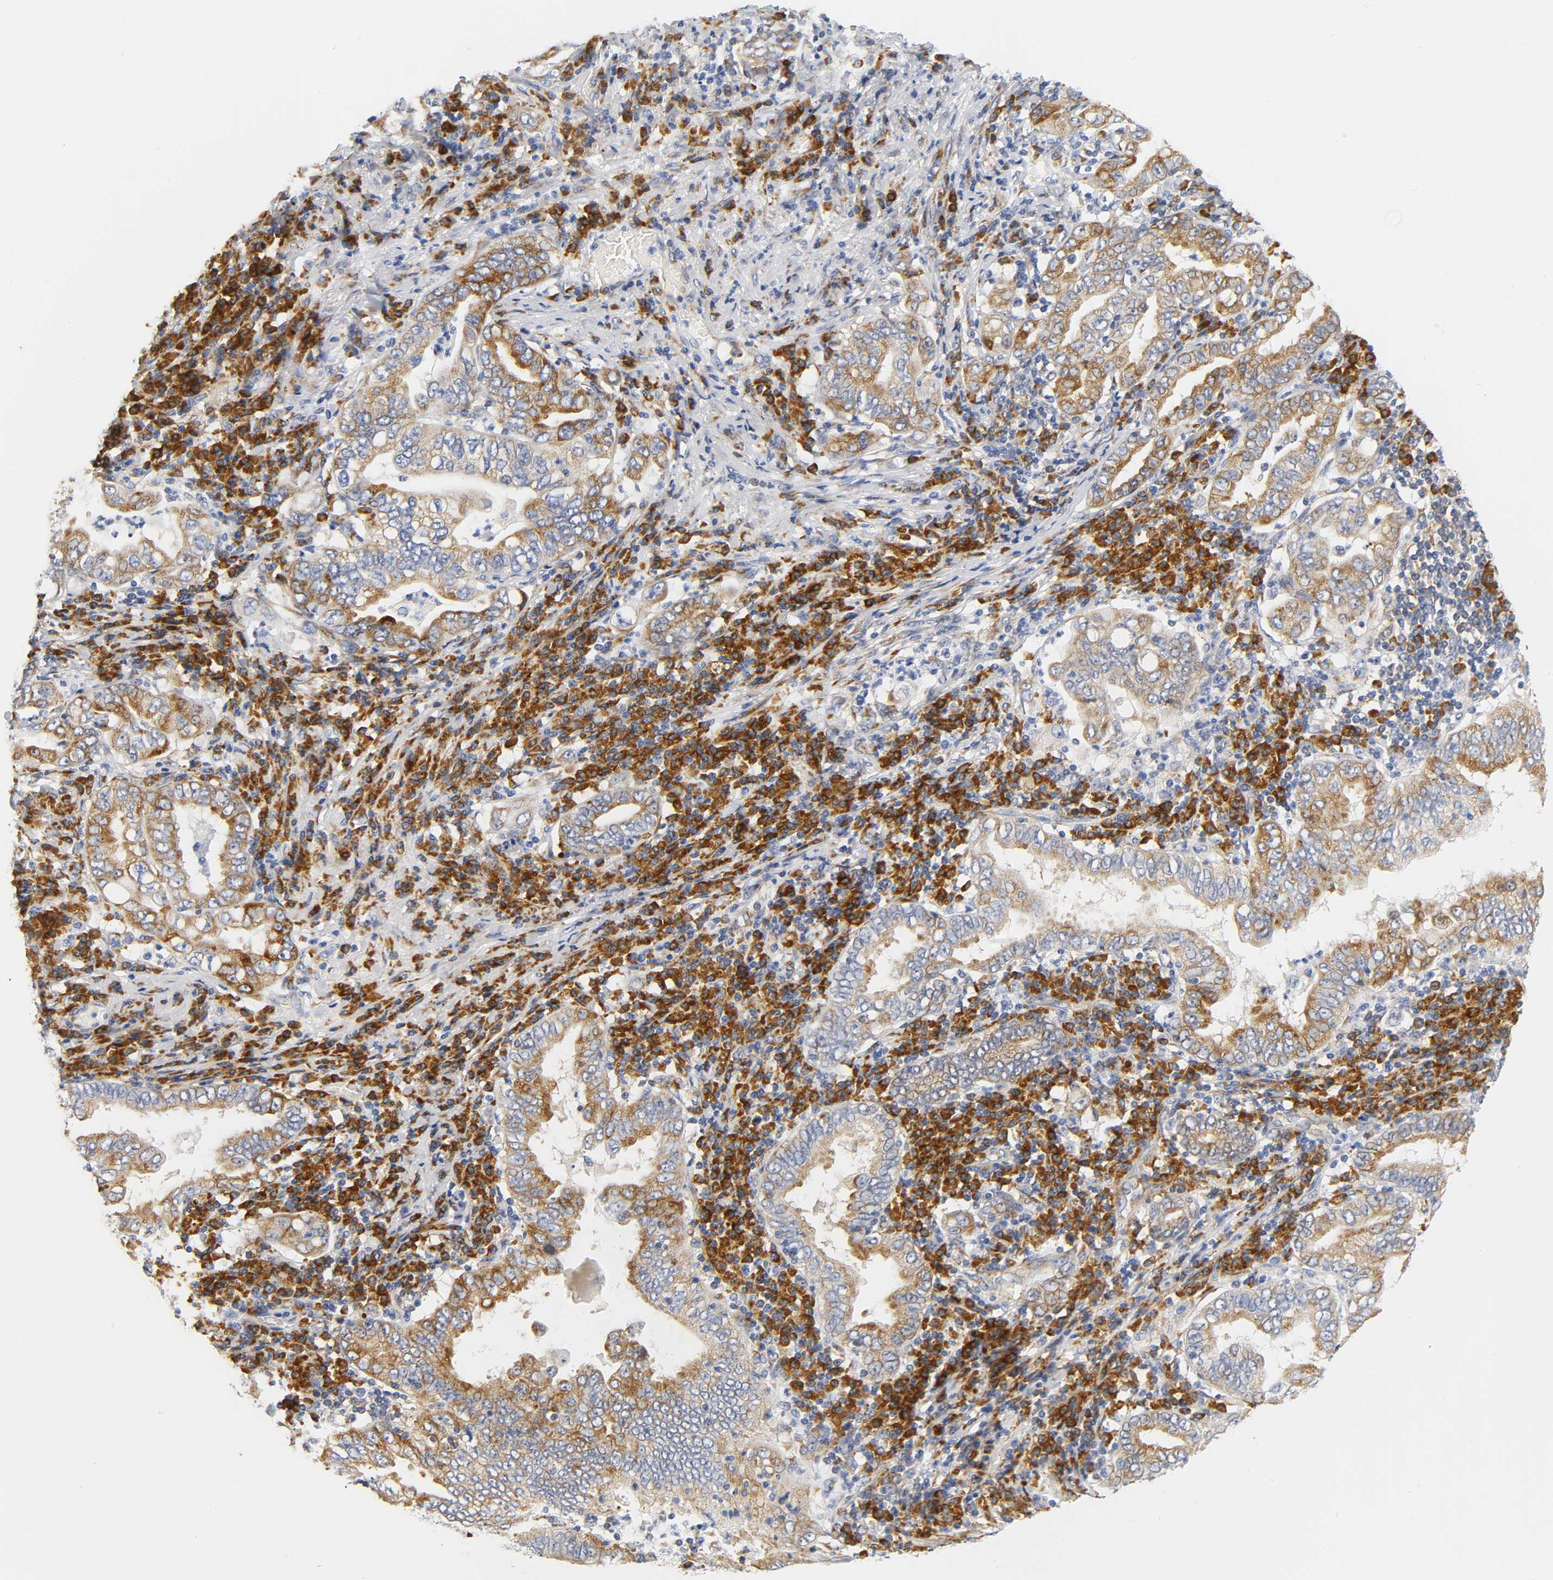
{"staining": {"intensity": "moderate", "quantity": ">75%", "location": "cytoplasmic/membranous"}, "tissue": "stomach cancer", "cell_type": "Tumor cells", "image_type": "cancer", "snomed": [{"axis": "morphology", "description": "Normal tissue, NOS"}, {"axis": "morphology", "description": "Adenocarcinoma, NOS"}, {"axis": "topography", "description": "Esophagus"}, {"axis": "topography", "description": "Stomach, upper"}, {"axis": "topography", "description": "Peripheral nerve tissue"}], "caption": "Immunohistochemistry (IHC) staining of stomach adenocarcinoma, which reveals medium levels of moderate cytoplasmic/membranous positivity in approximately >75% of tumor cells indicating moderate cytoplasmic/membranous protein expression. The staining was performed using DAB (3,3'-diaminobenzidine) (brown) for protein detection and nuclei were counterstained in hematoxylin (blue).", "gene": "REL", "patient": {"sex": "male", "age": 62}}